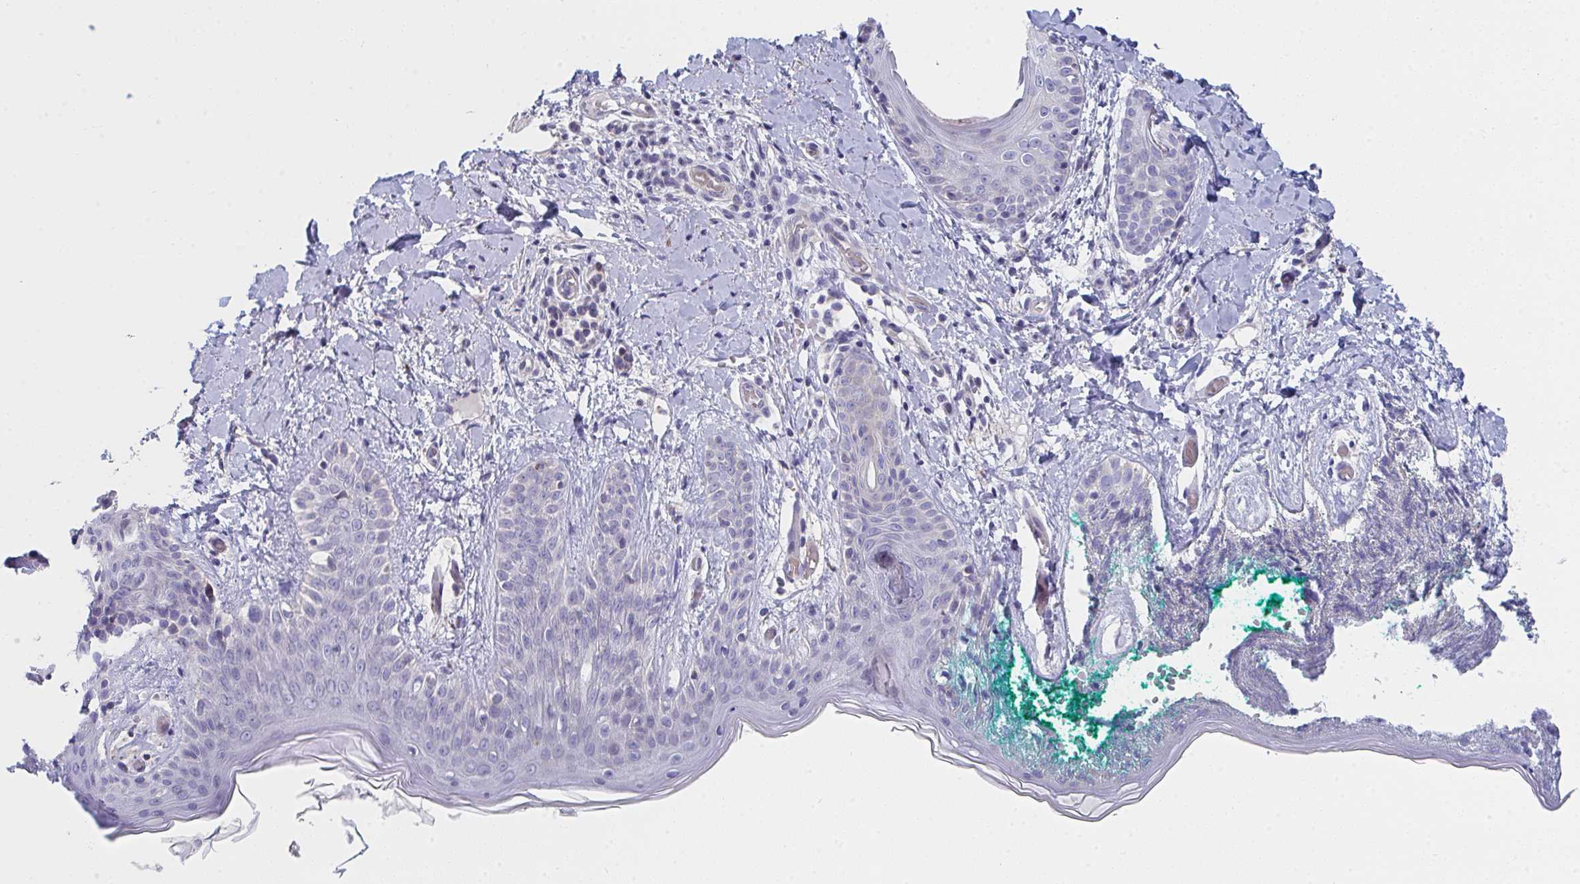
{"staining": {"intensity": "negative", "quantity": "none", "location": "none"}, "tissue": "skin", "cell_type": "Fibroblasts", "image_type": "normal", "snomed": [{"axis": "morphology", "description": "Normal tissue, NOS"}, {"axis": "topography", "description": "Skin"}], "caption": "Skin stained for a protein using immunohistochemistry displays no staining fibroblasts.", "gene": "VWDE", "patient": {"sex": "male", "age": 16}}